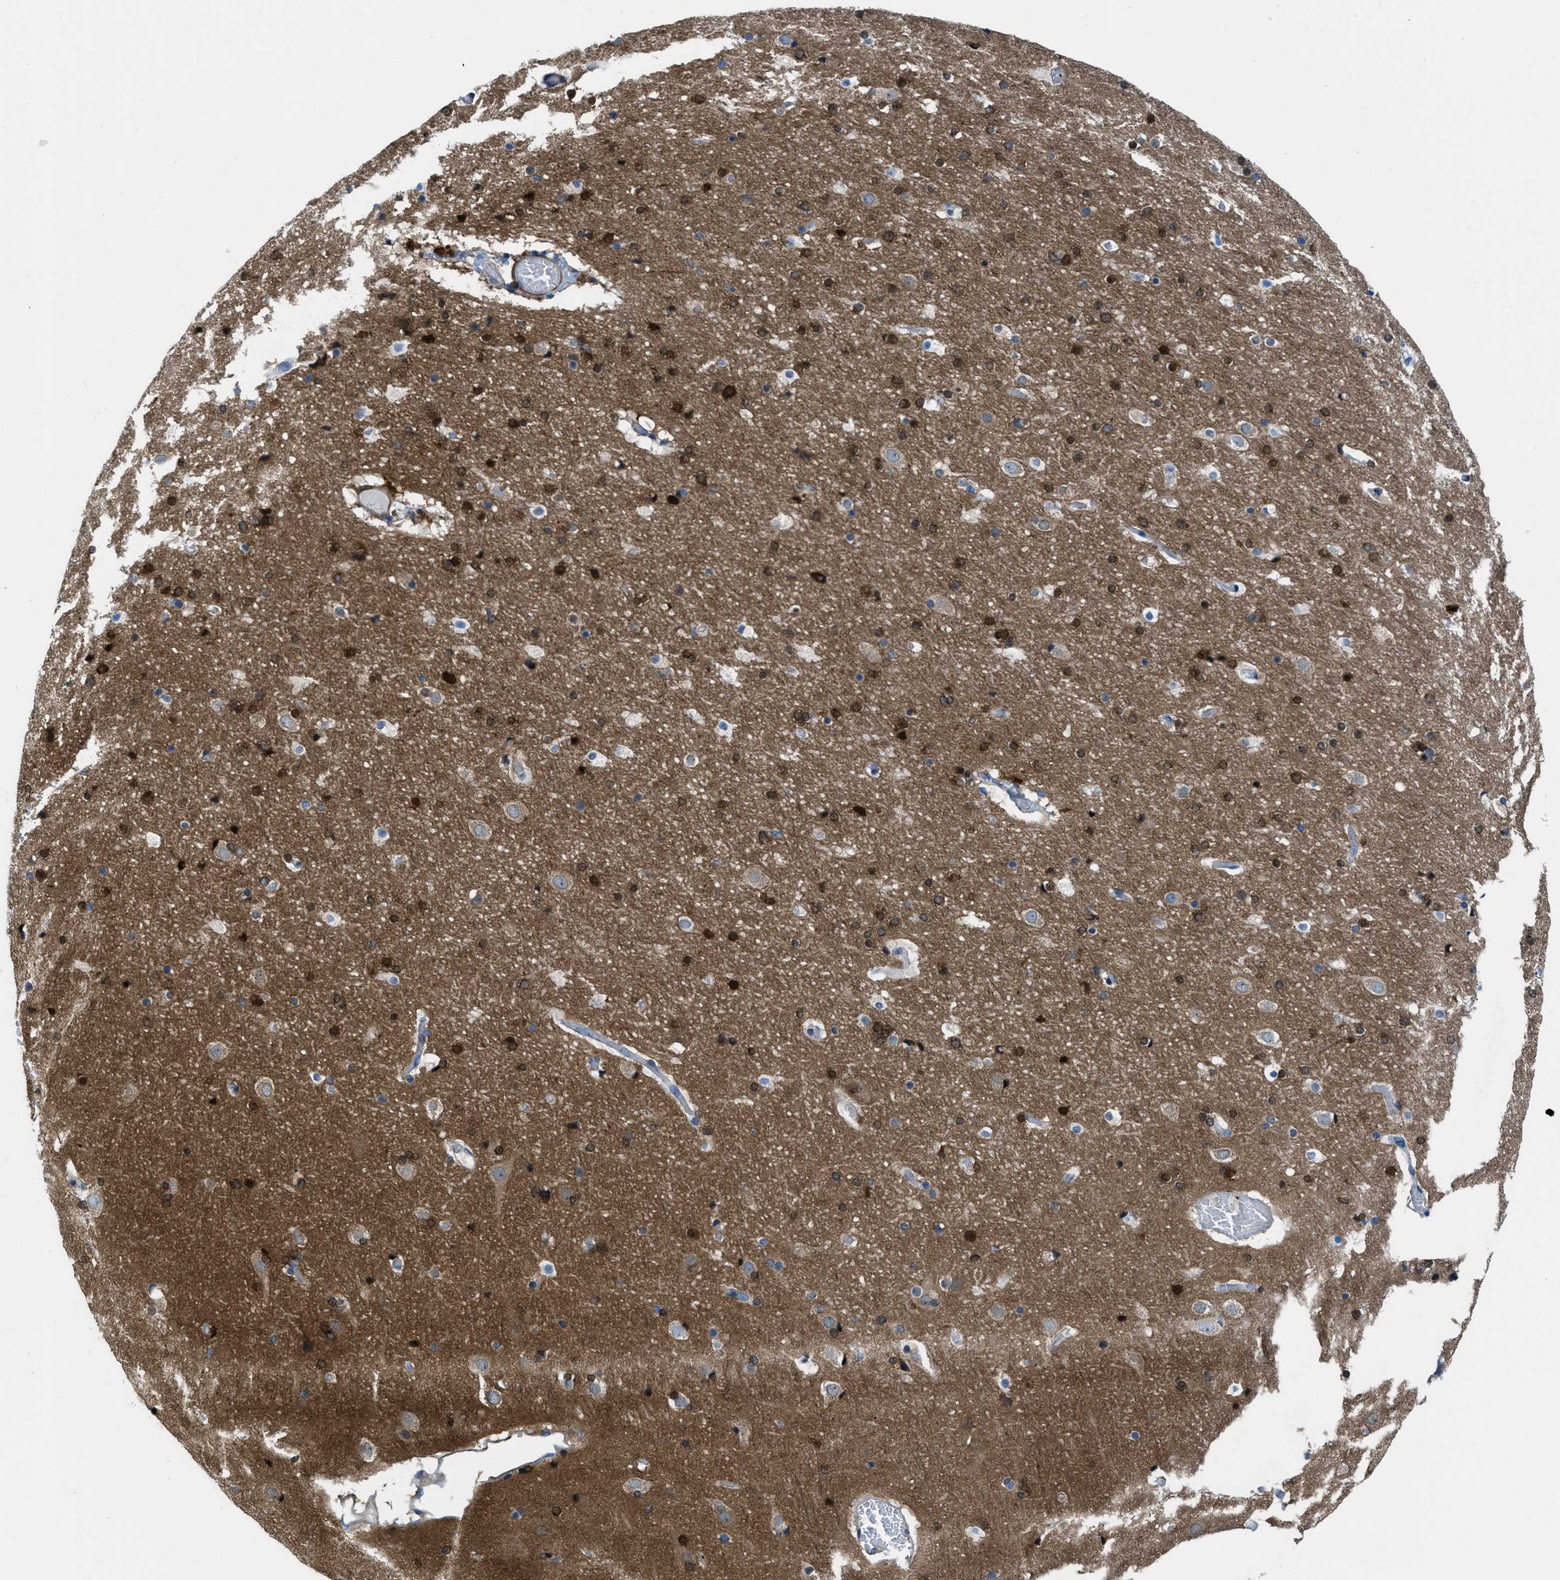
{"staining": {"intensity": "negative", "quantity": "none", "location": "none"}, "tissue": "cerebral cortex", "cell_type": "Endothelial cells", "image_type": "normal", "snomed": [{"axis": "morphology", "description": "Normal tissue, NOS"}, {"axis": "topography", "description": "Cerebral cortex"}], "caption": "DAB immunohistochemical staining of benign cerebral cortex demonstrates no significant positivity in endothelial cells.", "gene": "MAPRE2", "patient": {"sex": "male", "age": 57}}